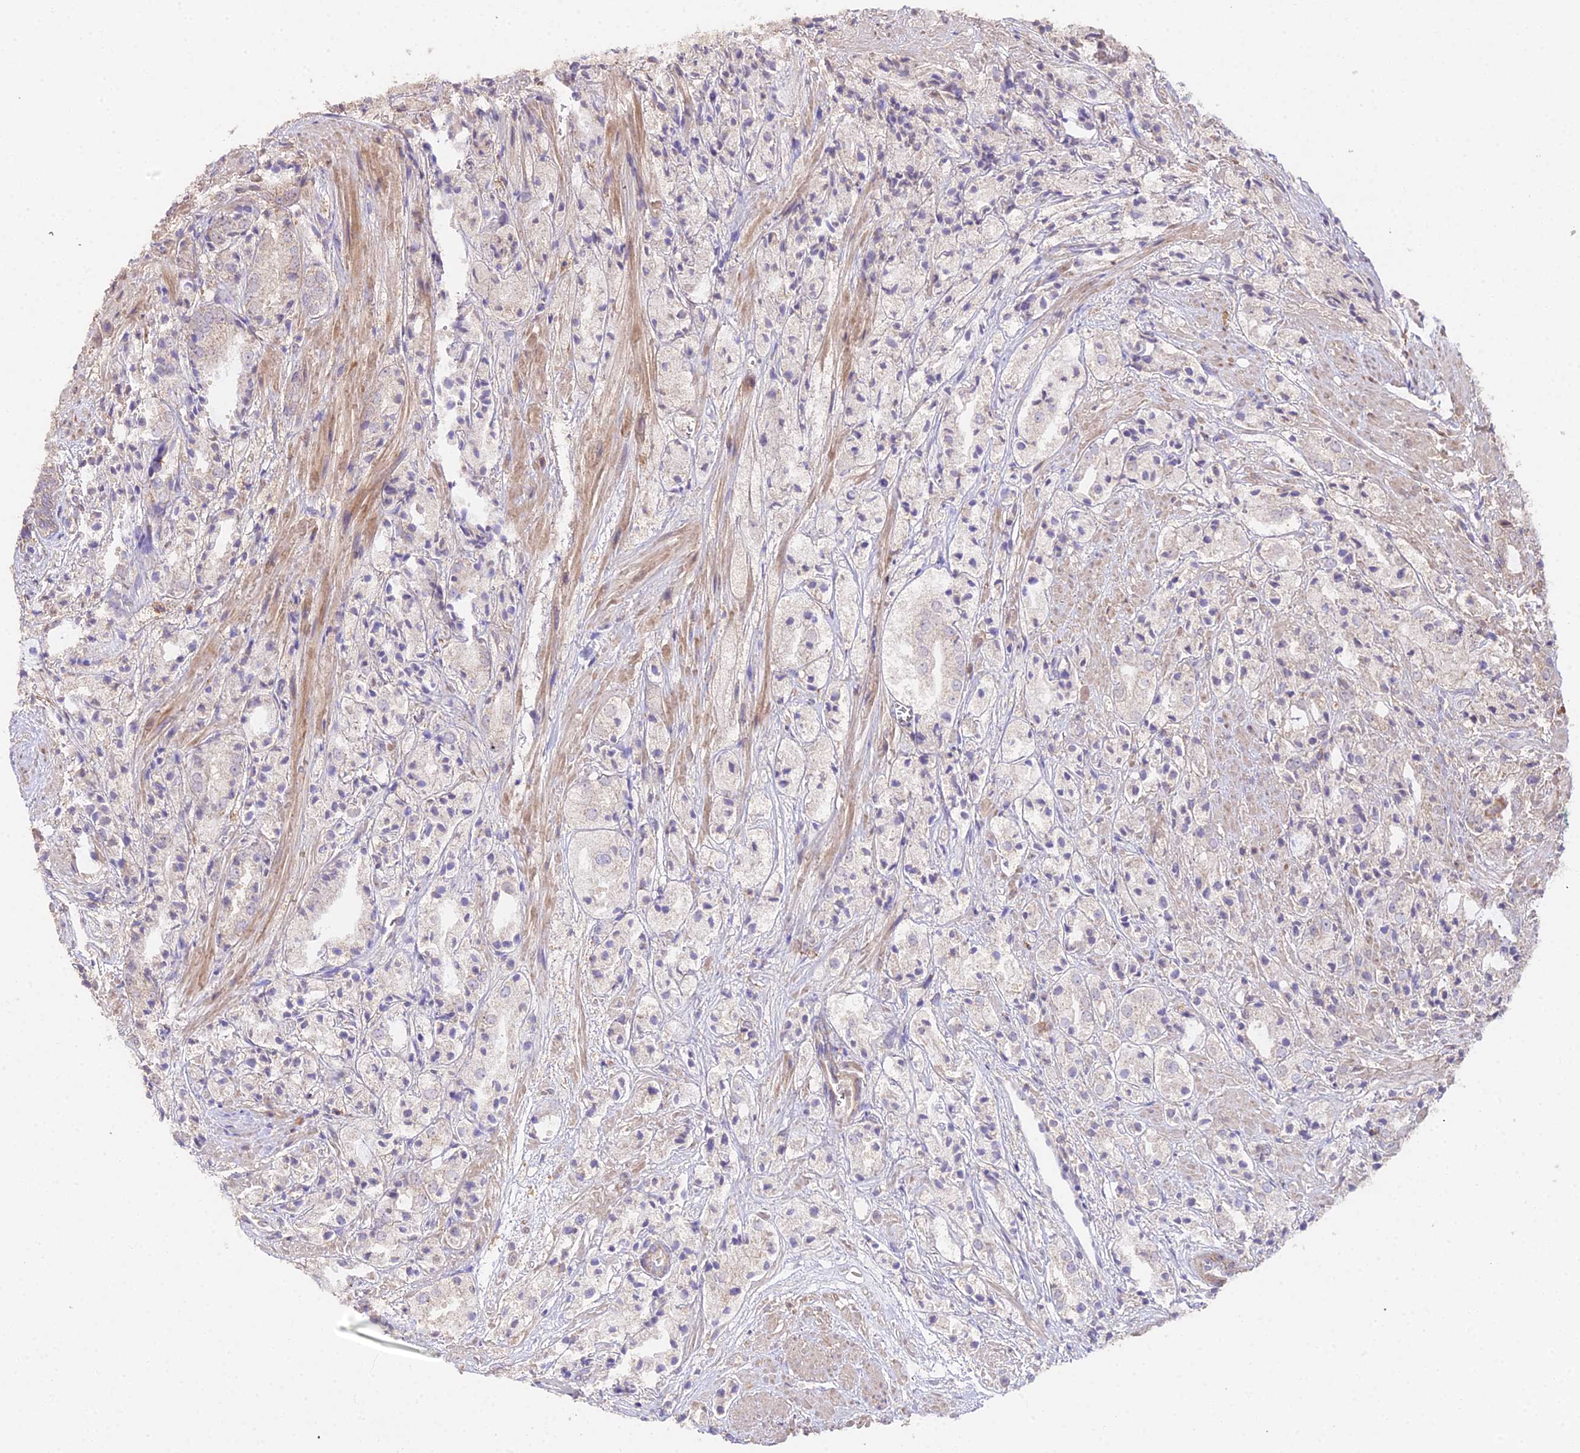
{"staining": {"intensity": "weak", "quantity": "25%-75%", "location": "cytoplasmic/membranous"}, "tissue": "prostate cancer", "cell_type": "Tumor cells", "image_type": "cancer", "snomed": [{"axis": "morphology", "description": "Adenocarcinoma, High grade"}, {"axis": "topography", "description": "Prostate"}], "caption": "High-grade adenocarcinoma (prostate) stained for a protein (brown) displays weak cytoplasmic/membranous positive staining in about 25%-75% of tumor cells.", "gene": "METTL13", "patient": {"sex": "male", "age": 50}}